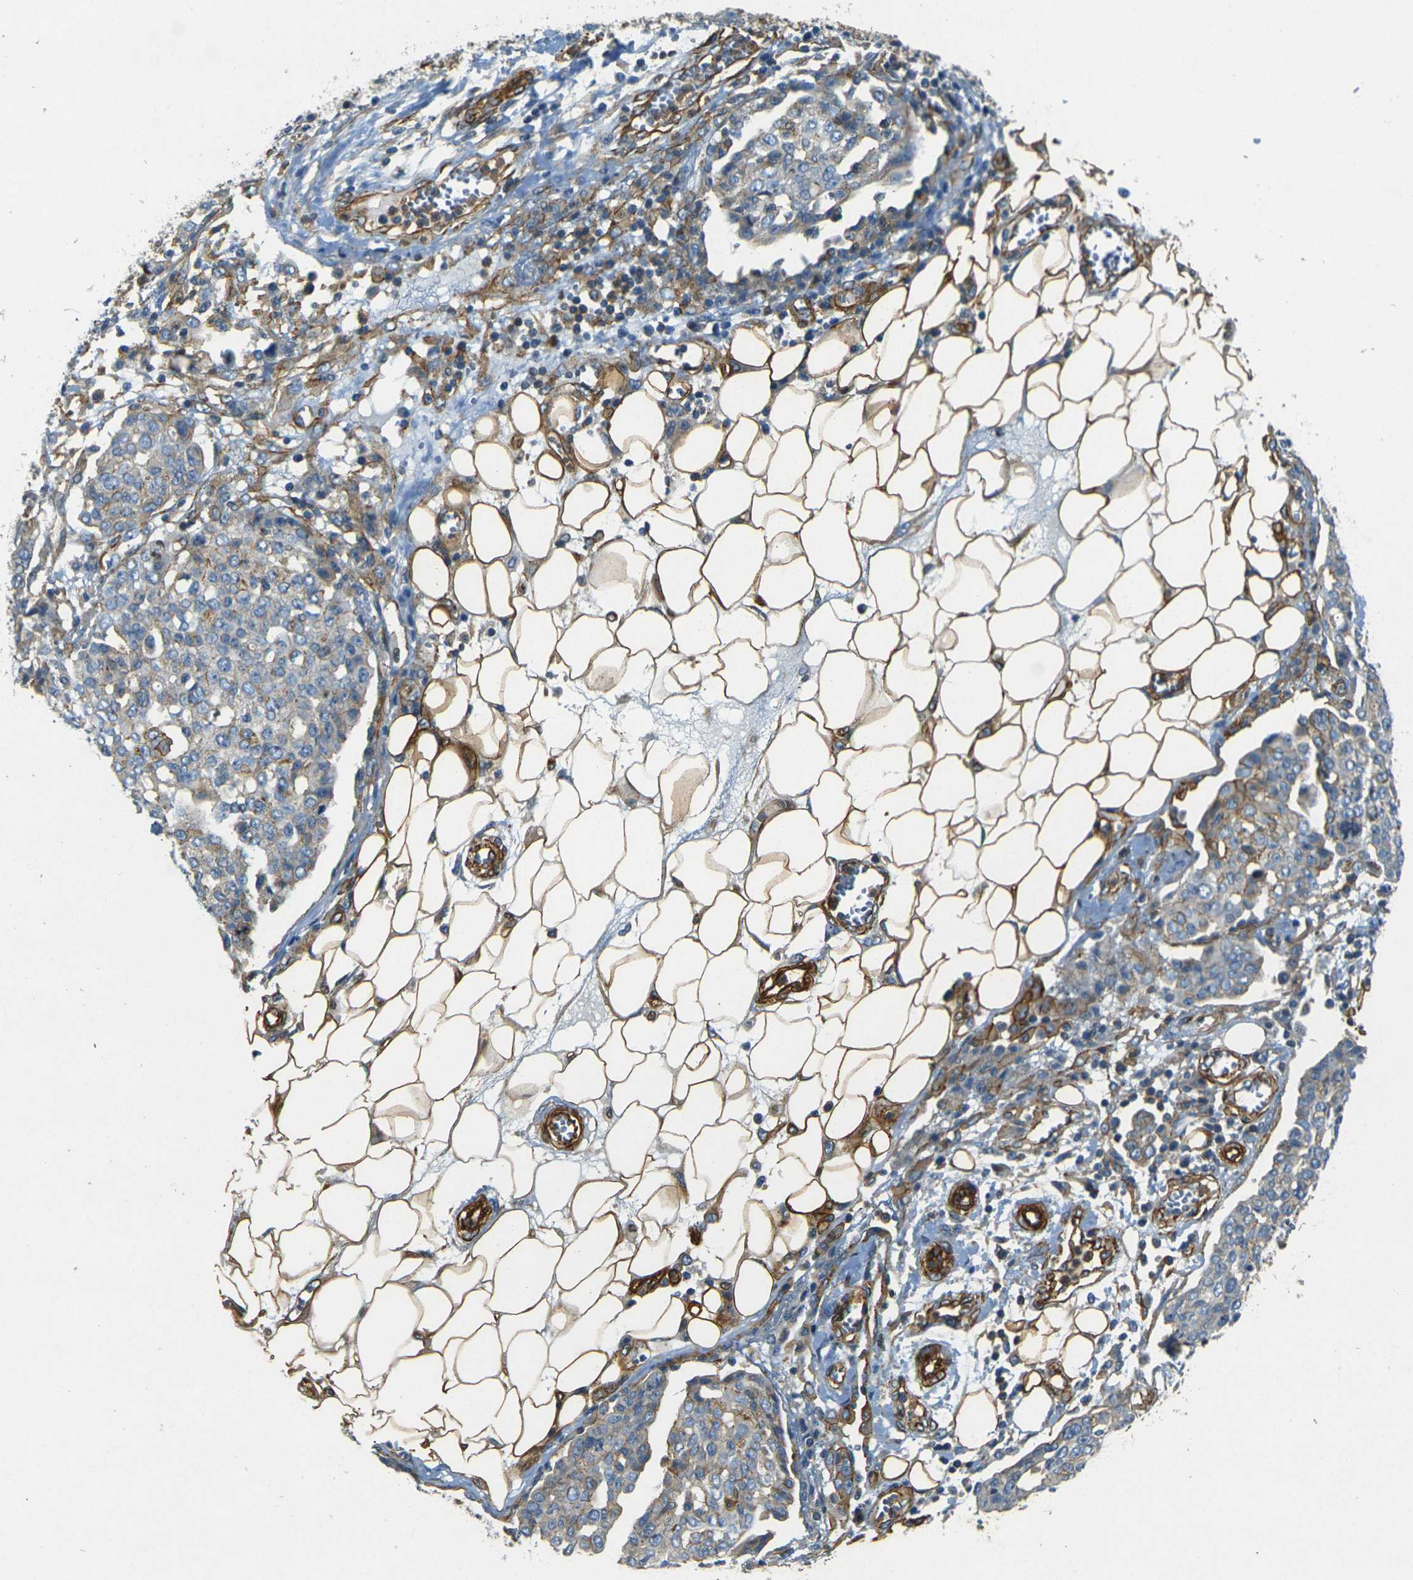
{"staining": {"intensity": "weak", "quantity": "25%-75%", "location": "cytoplasmic/membranous"}, "tissue": "ovarian cancer", "cell_type": "Tumor cells", "image_type": "cancer", "snomed": [{"axis": "morphology", "description": "Cystadenocarcinoma, serous, NOS"}, {"axis": "topography", "description": "Soft tissue"}, {"axis": "topography", "description": "Ovary"}], "caption": "Protein positivity by IHC reveals weak cytoplasmic/membranous expression in about 25%-75% of tumor cells in serous cystadenocarcinoma (ovarian).", "gene": "EPHA7", "patient": {"sex": "female", "age": 57}}